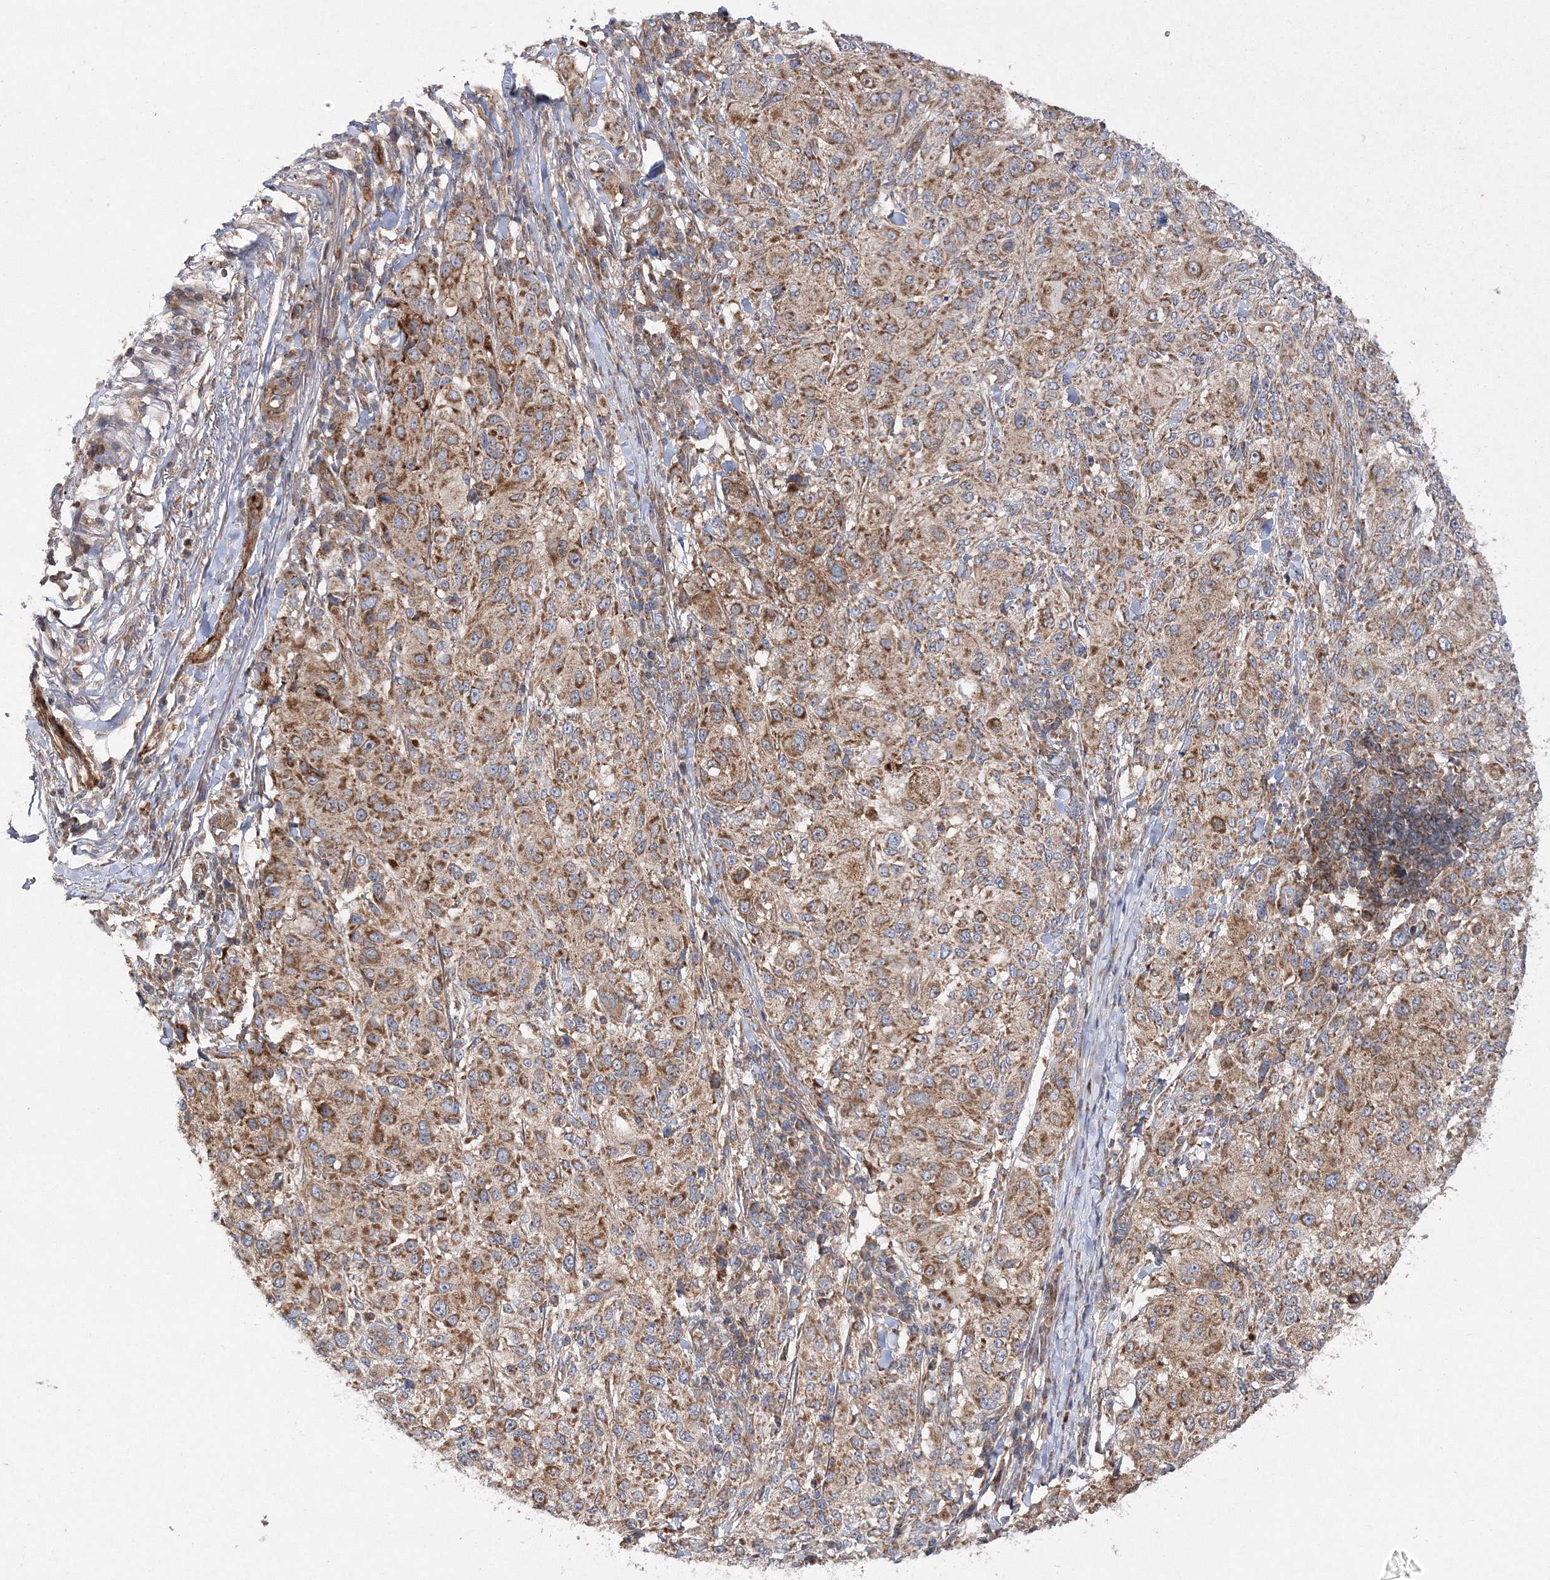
{"staining": {"intensity": "moderate", "quantity": ">75%", "location": "cytoplasmic/membranous"}, "tissue": "melanoma", "cell_type": "Tumor cells", "image_type": "cancer", "snomed": [{"axis": "morphology", "description": "Necrosis, NOS"}, {"axis": "morphology", "description": "Malignant melanoma, NOS"}, {"axis": "topography", "description": "Skin"}], "caption": "A brown stain highlights moderate cytoplasmic/membranous positivity of a protein in human melanoma tumor cells. The protein of interest is stained brown, and the nuclei are stained in blue (DAB IHC with brightfield microscopy, high magnification).", "gene": "DNAJC13", "patient": {"sex": "female", "age": 87}}